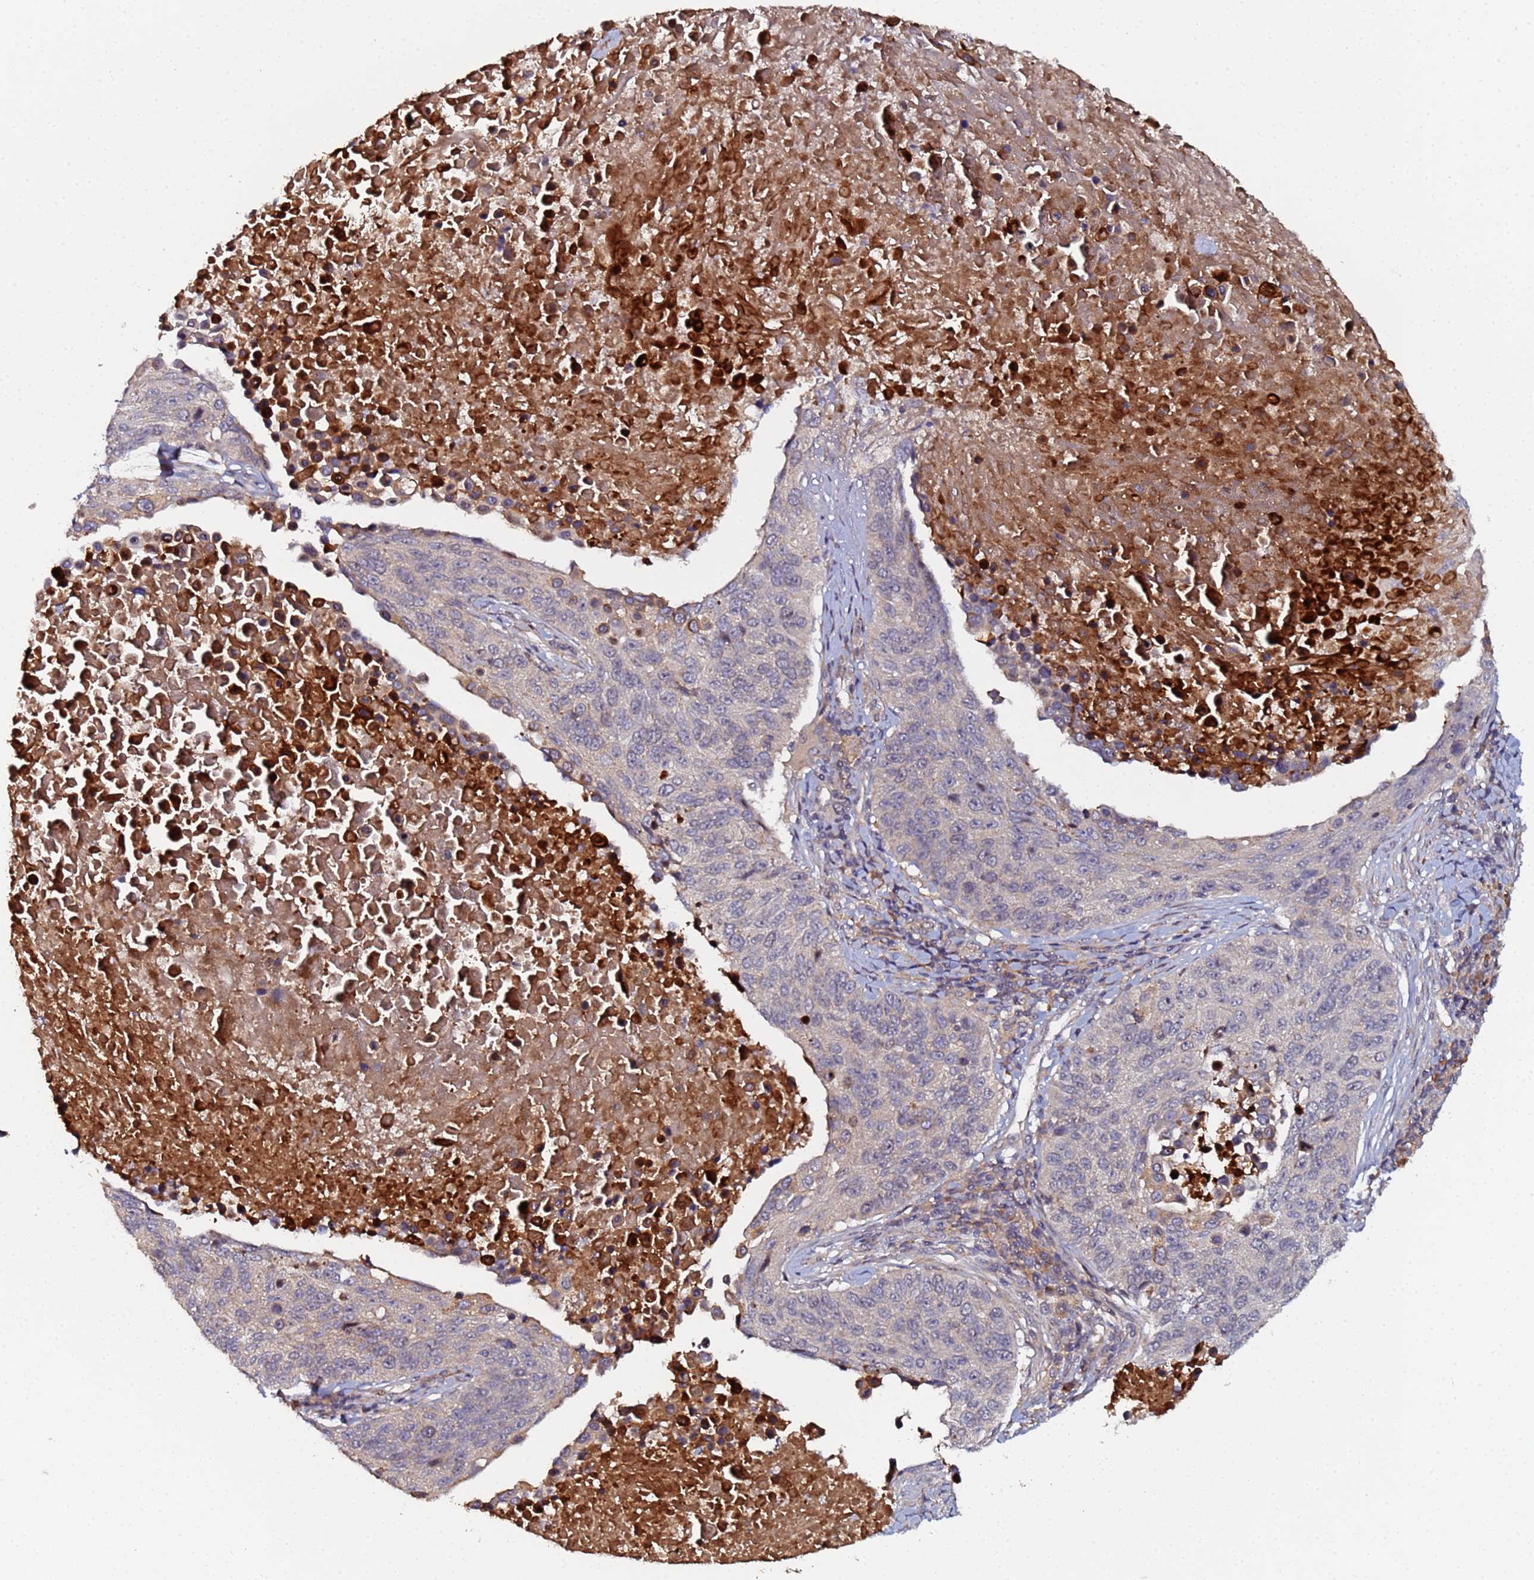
{"staining": {"intensity": "negative", "quantity": "none", "location": "none"}, "tissue": "lung cancer", "cell_type": "Tumor cells", "image_type": "cancer", "snomed": [{"axis": "morphology", "description": "Normal tissue, NOS"}, {"axis": "morphology", "description": "Squamous cell carcinoma, NOS"}, {"axis": "topography", "description": "Lymph node"}, {"axis": "topography", "description": "Lung"}], "caption": "Lung cancer stained for a protein using immunohistochemistry demonstrates no expression tumor cells.", "gene": "OSER1", "patient": {"sex": "male", "age": 66}}